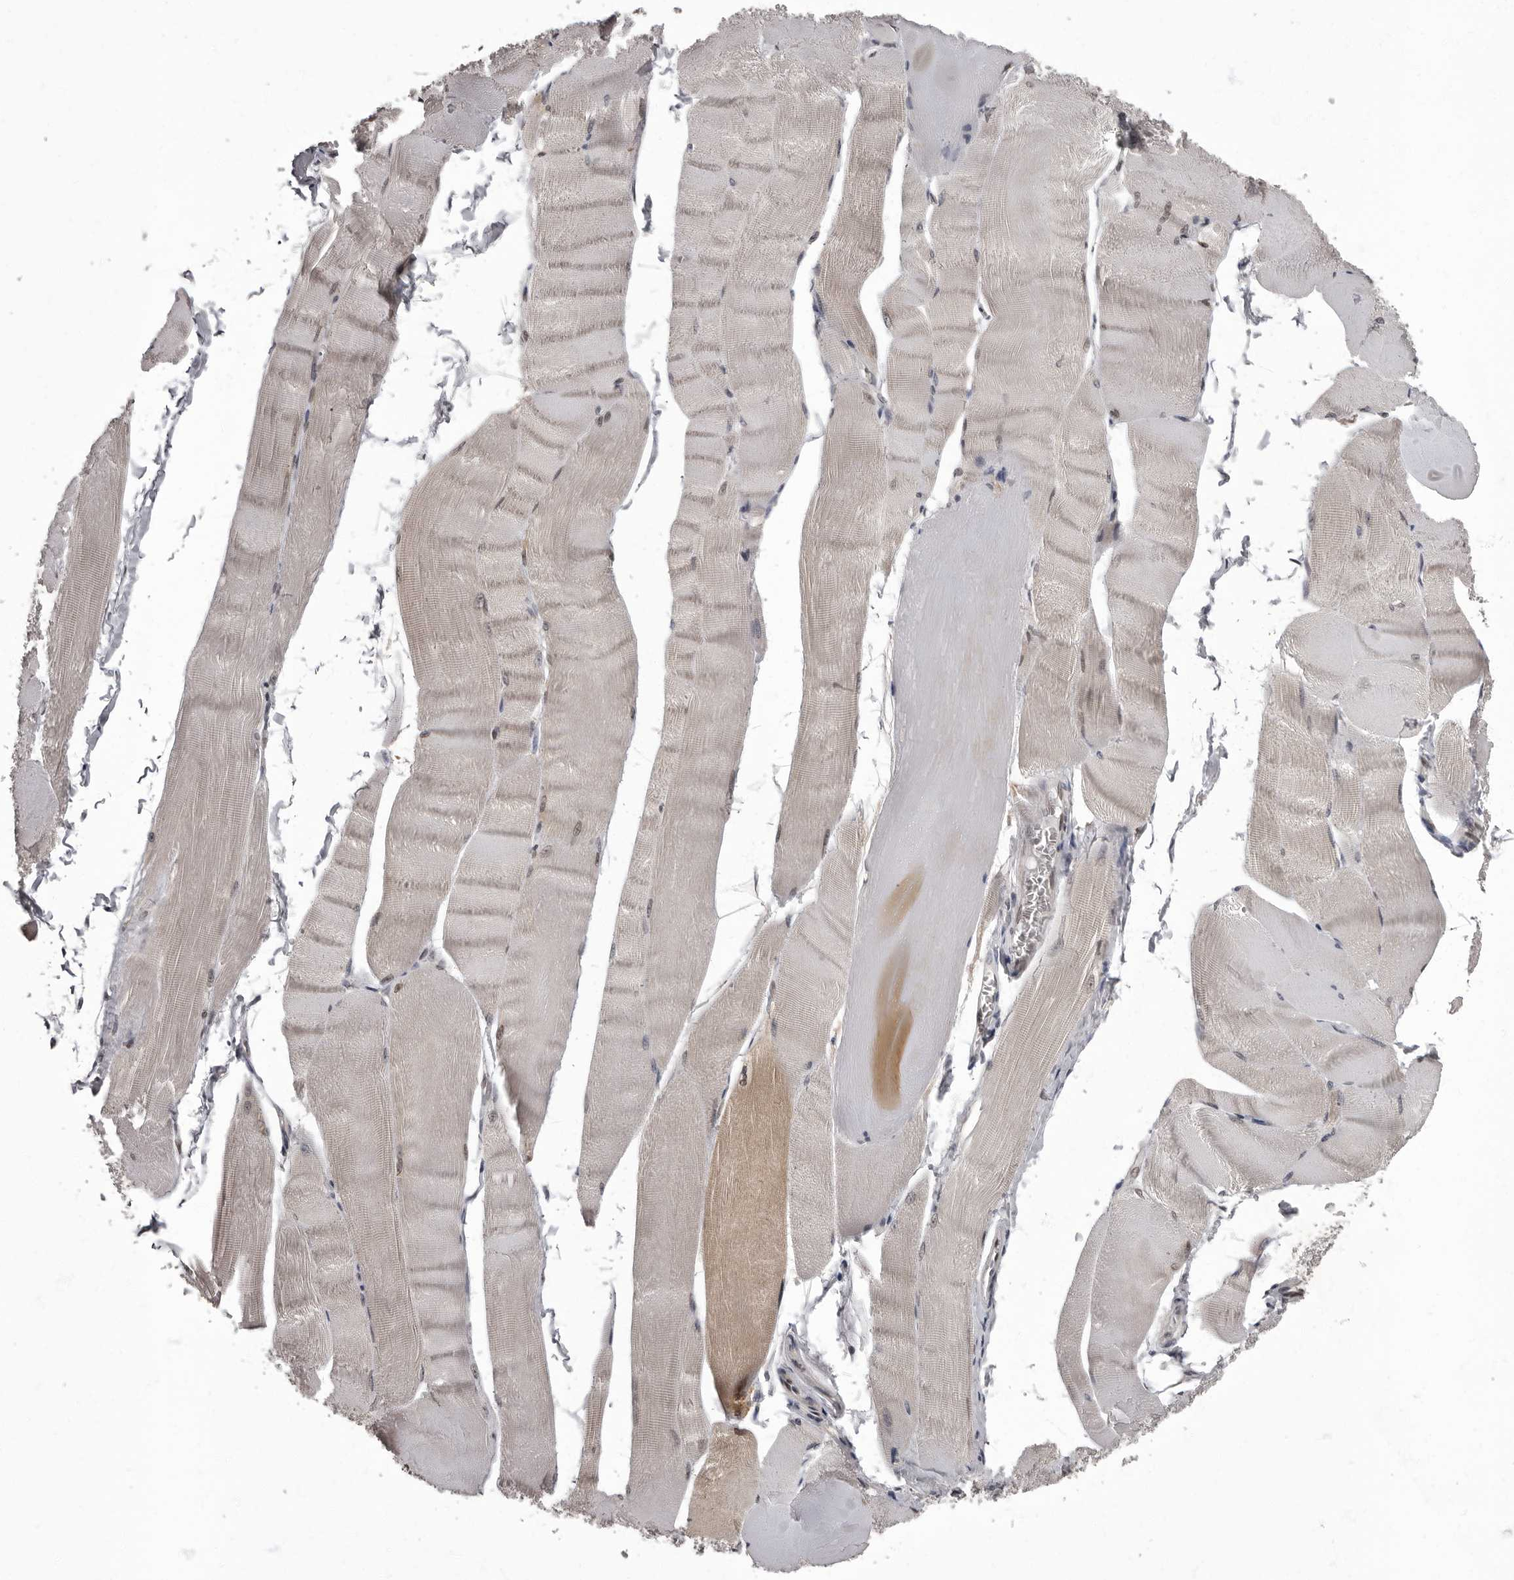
{"staining": {"intensity": "weak", "quantity": "<25%", "location": "cytoplasmic/membranous,nuclear"}, "tissue": "skeletal muscle", "cell_type": "Myocytes", "image_type": "normal", "snomed": [{"axis": "morphology", "description": "Normal tissue, NOS"}, {"axis": "morphology", "description": "Basal cell carcinoma"}, {"axis": "topography", "description": "Skeletal muscle"}], "caption": "IHC of benign skeletal muscle shows no staining in myocytes. (DAB IHC, high magnification).", "gene": "C1orf50", "patient": {"sex": "female", "age": 64}}